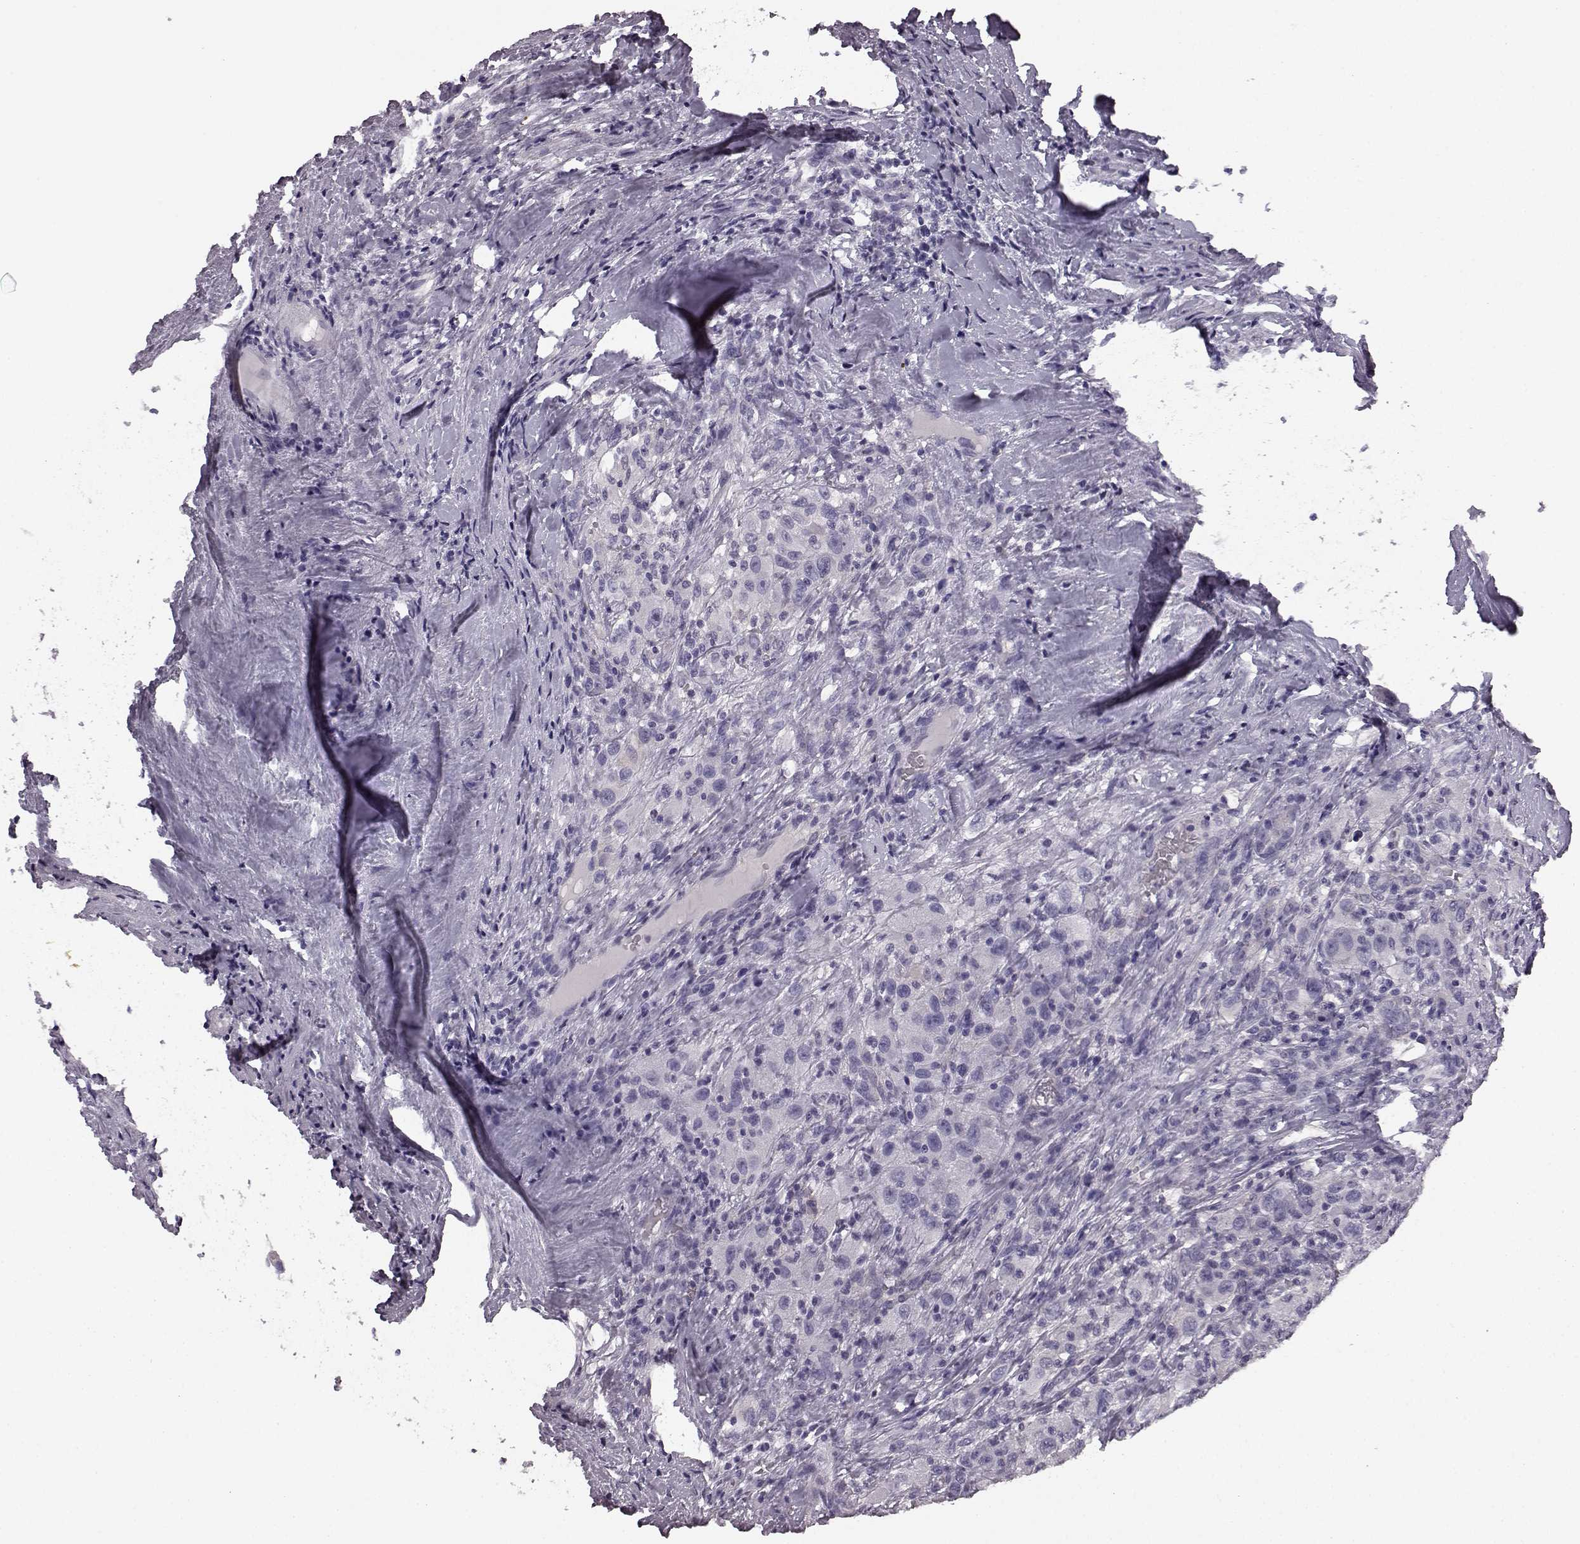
{"staining": {"intensity": "negative", "quantity": "none", "location": "none"}, "tissue": "renal cancer", "cell_type": "Tumor cells", "image_type": "cancer", "snomed": [{"axis": "morphology", "description": "Adenocarcinoma, NOS"}, {"axis": "topography", "description": "Kidney"}], "caption": "A photomicrograph of renal cancer stained for a protein shows no brown staining in tumor cells.", "gene": "KRT85", "patient": {"sex": "female", "age": 67}}